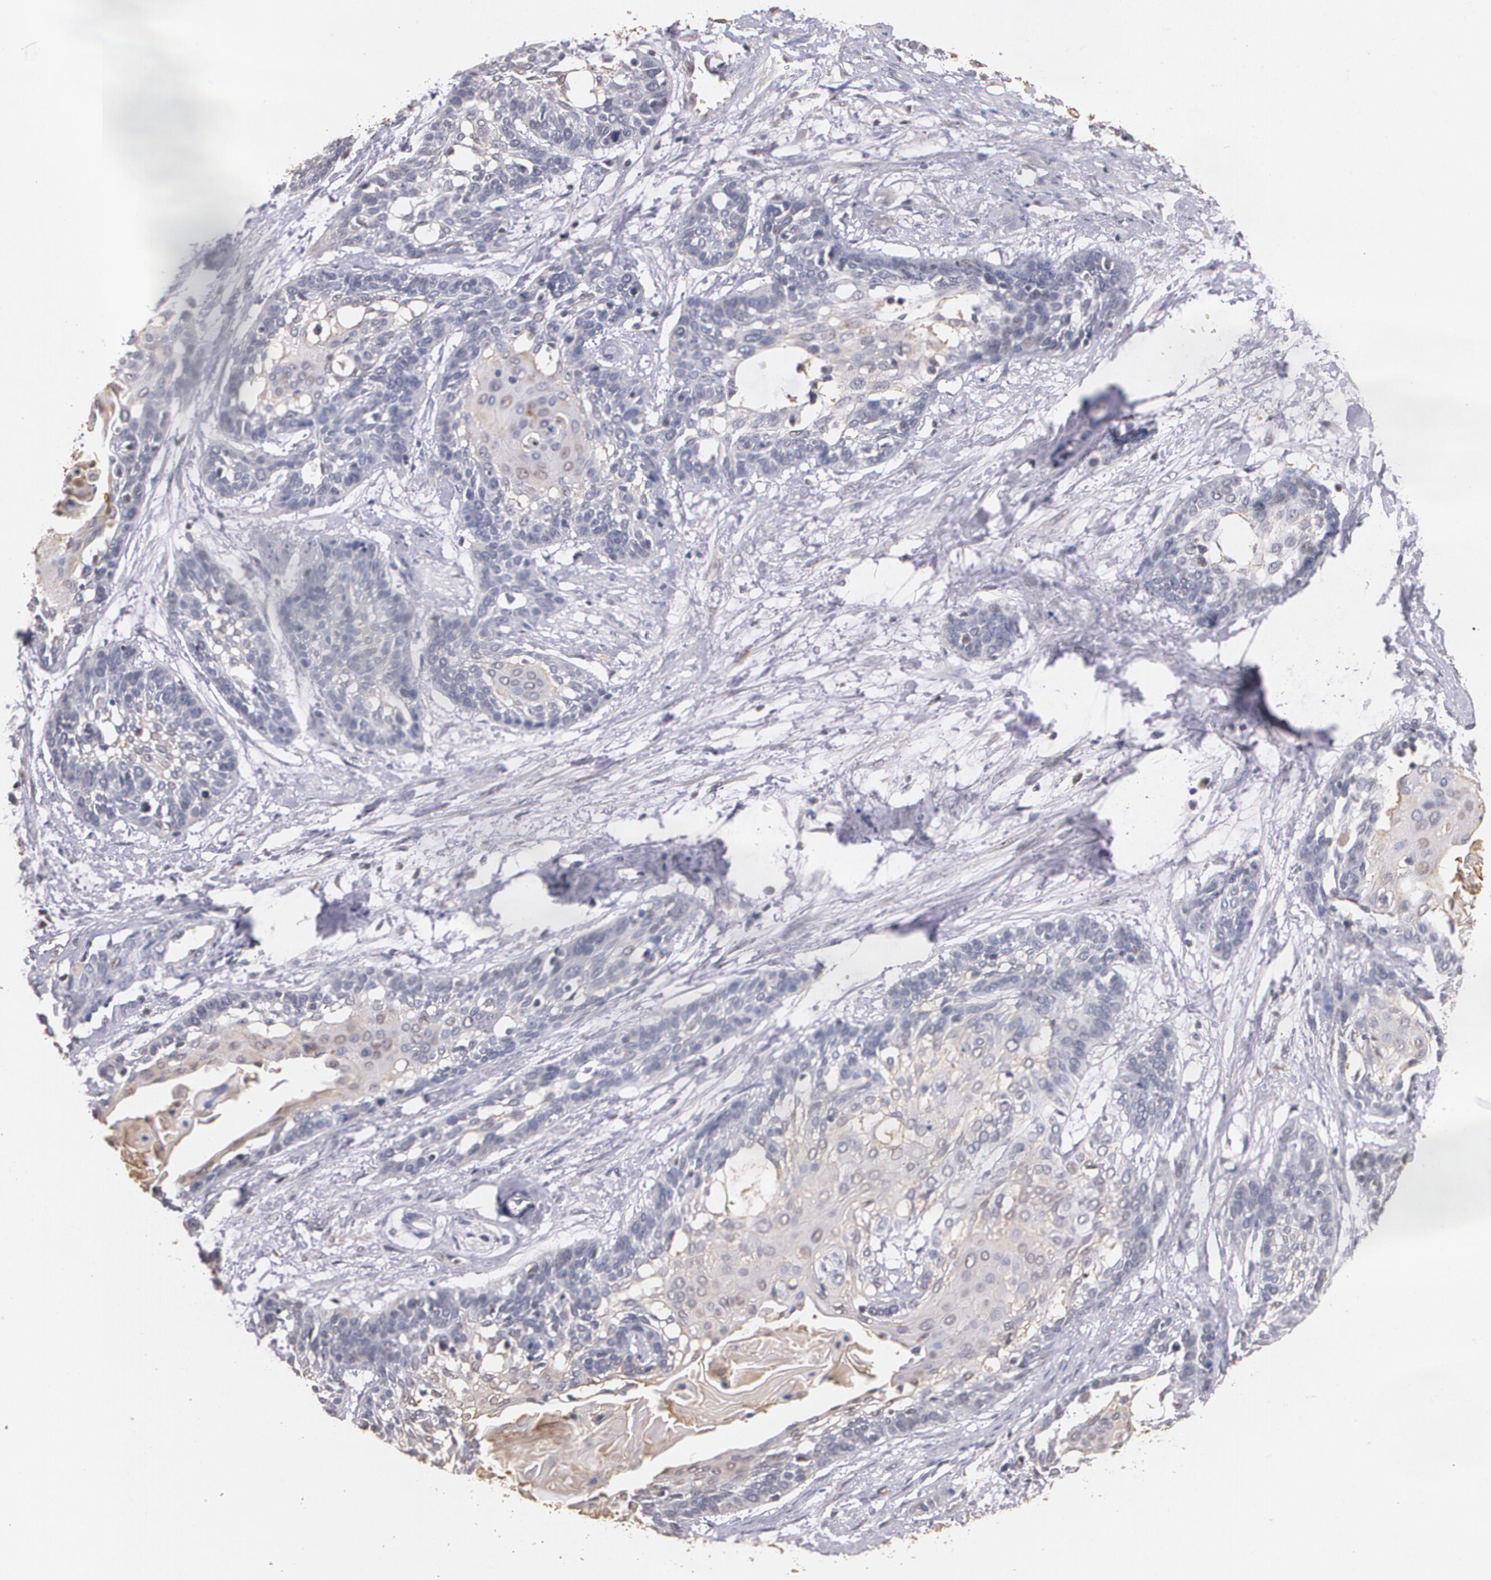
{"staining": {"intensity": "weak", "quantity": "<25%", "location": "cytoplasmic/membranous"}, "tissue": "cervical cancer", "cell_type": "Tumor cells", "image_type": "cancer", "snomed": [{"axis": "morphology", "description": "Squamous cell carcinoma, NOS"}, {"axis": "topography", "description": "Cervix"}], "caption": "Image shows no significant protein staining in tumor cells of squamous cell carcinoma (cervical). (Brightfield microscopy of DAB (3,3'-diaminobenzidine) immunohistochemistry at high magnification).", "gene": "PTS", "patient": {"sex": "female", "age": 57}}